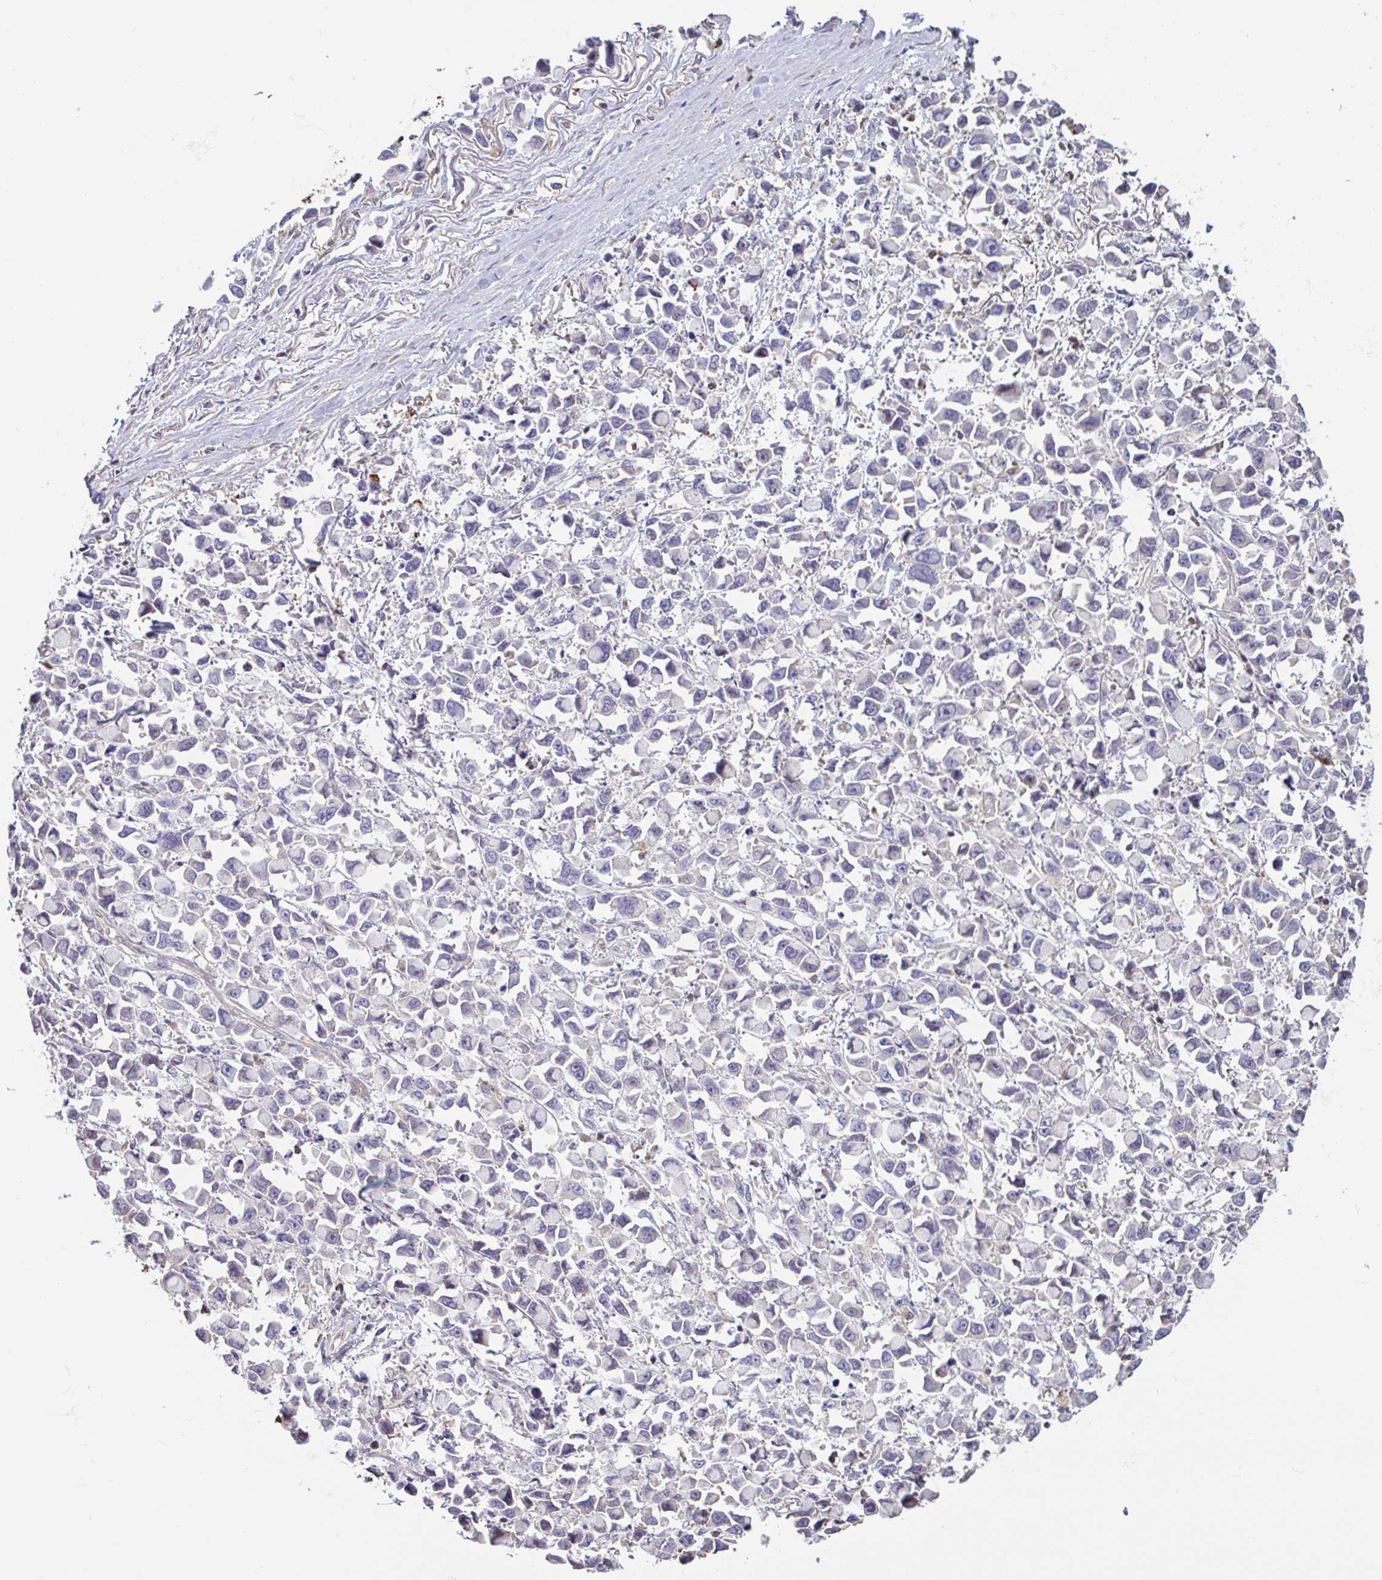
{"staining": {"intensity": "negative", "quantity": "none", "location": "none"}, "tissue": "stomach cancer", "cell_type": "Tumor cells", "image_type": "cancer", "snomed": [{"axis": "morphology", "description": "Adenocarcinoma, NOS"}, {"axis": "topography", "description": "Stomach"}], "caption": "The histopathology image demonstrates no staining of tumor cells in adenocarcinoma (stomach).", "gene": "OTOP2", "patient": {"sex": "female", "age": 81}}